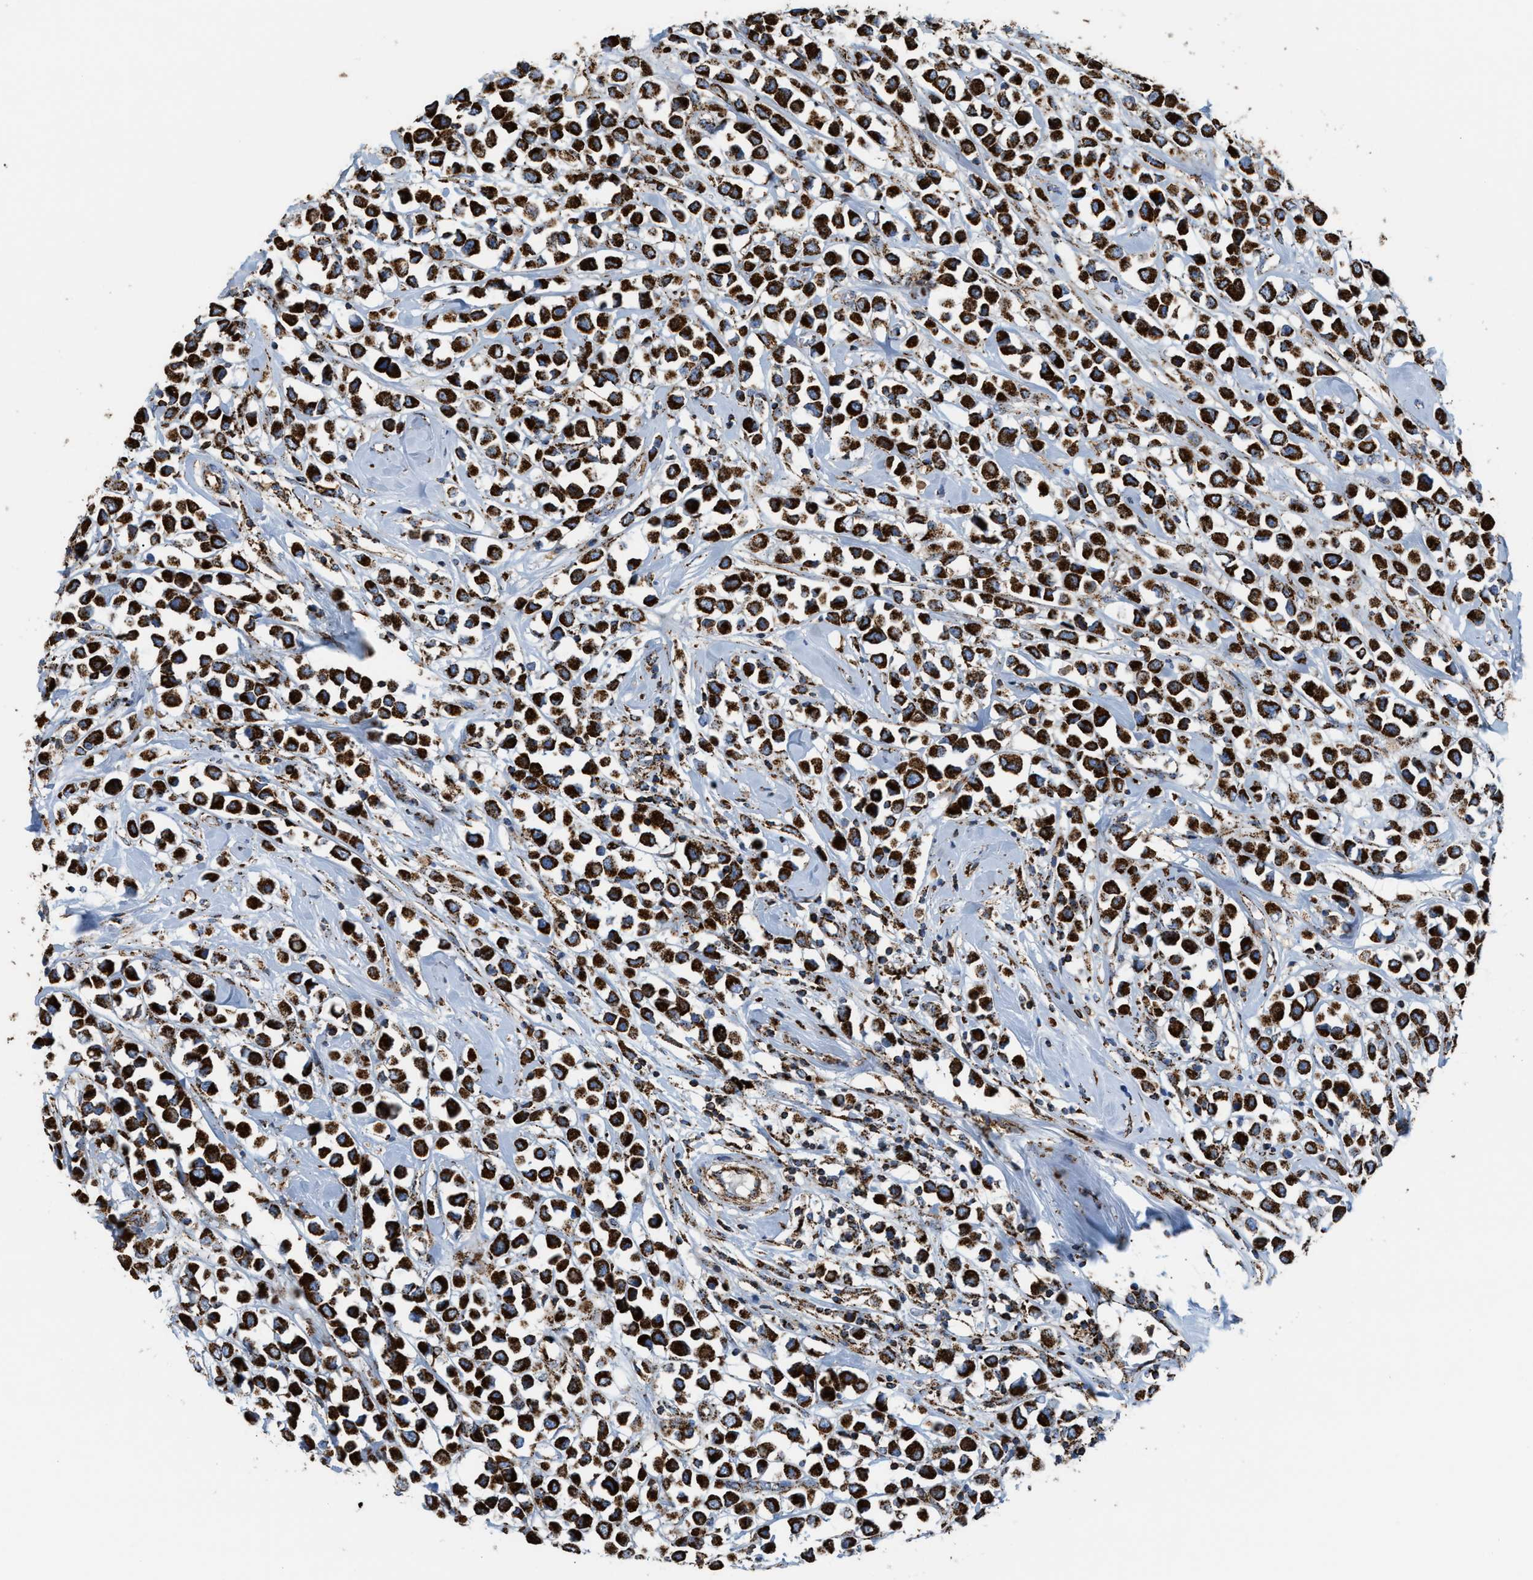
{"staining": {"intensity": "strong", "quantity": ">75%", "location": "cytoplasmic/membranous"}, "tissue": "breast cancer", "cell_type": "Tumor cells", "image_type": "cancer", "snomed": [{"axis": "morphology", "description": "Duct carcinoma"}, {"axis": "topography", "description": "Breast"}], "caption": "IHC staining of intraductal carcinoma (breast), which shows high levels of strong cytoplasmic/membranous positivity in about >75% of tumor cells indicating strong cytoplasmic/membranous protein expression. The staining was performed using DAB (3,3'-diaminobenzidine) (brown) for protein detection and nuclei were counterstained in hematoxylin (blue).", "gene": "ECHS1", "patient": {"sex": "female", "age": 61}}